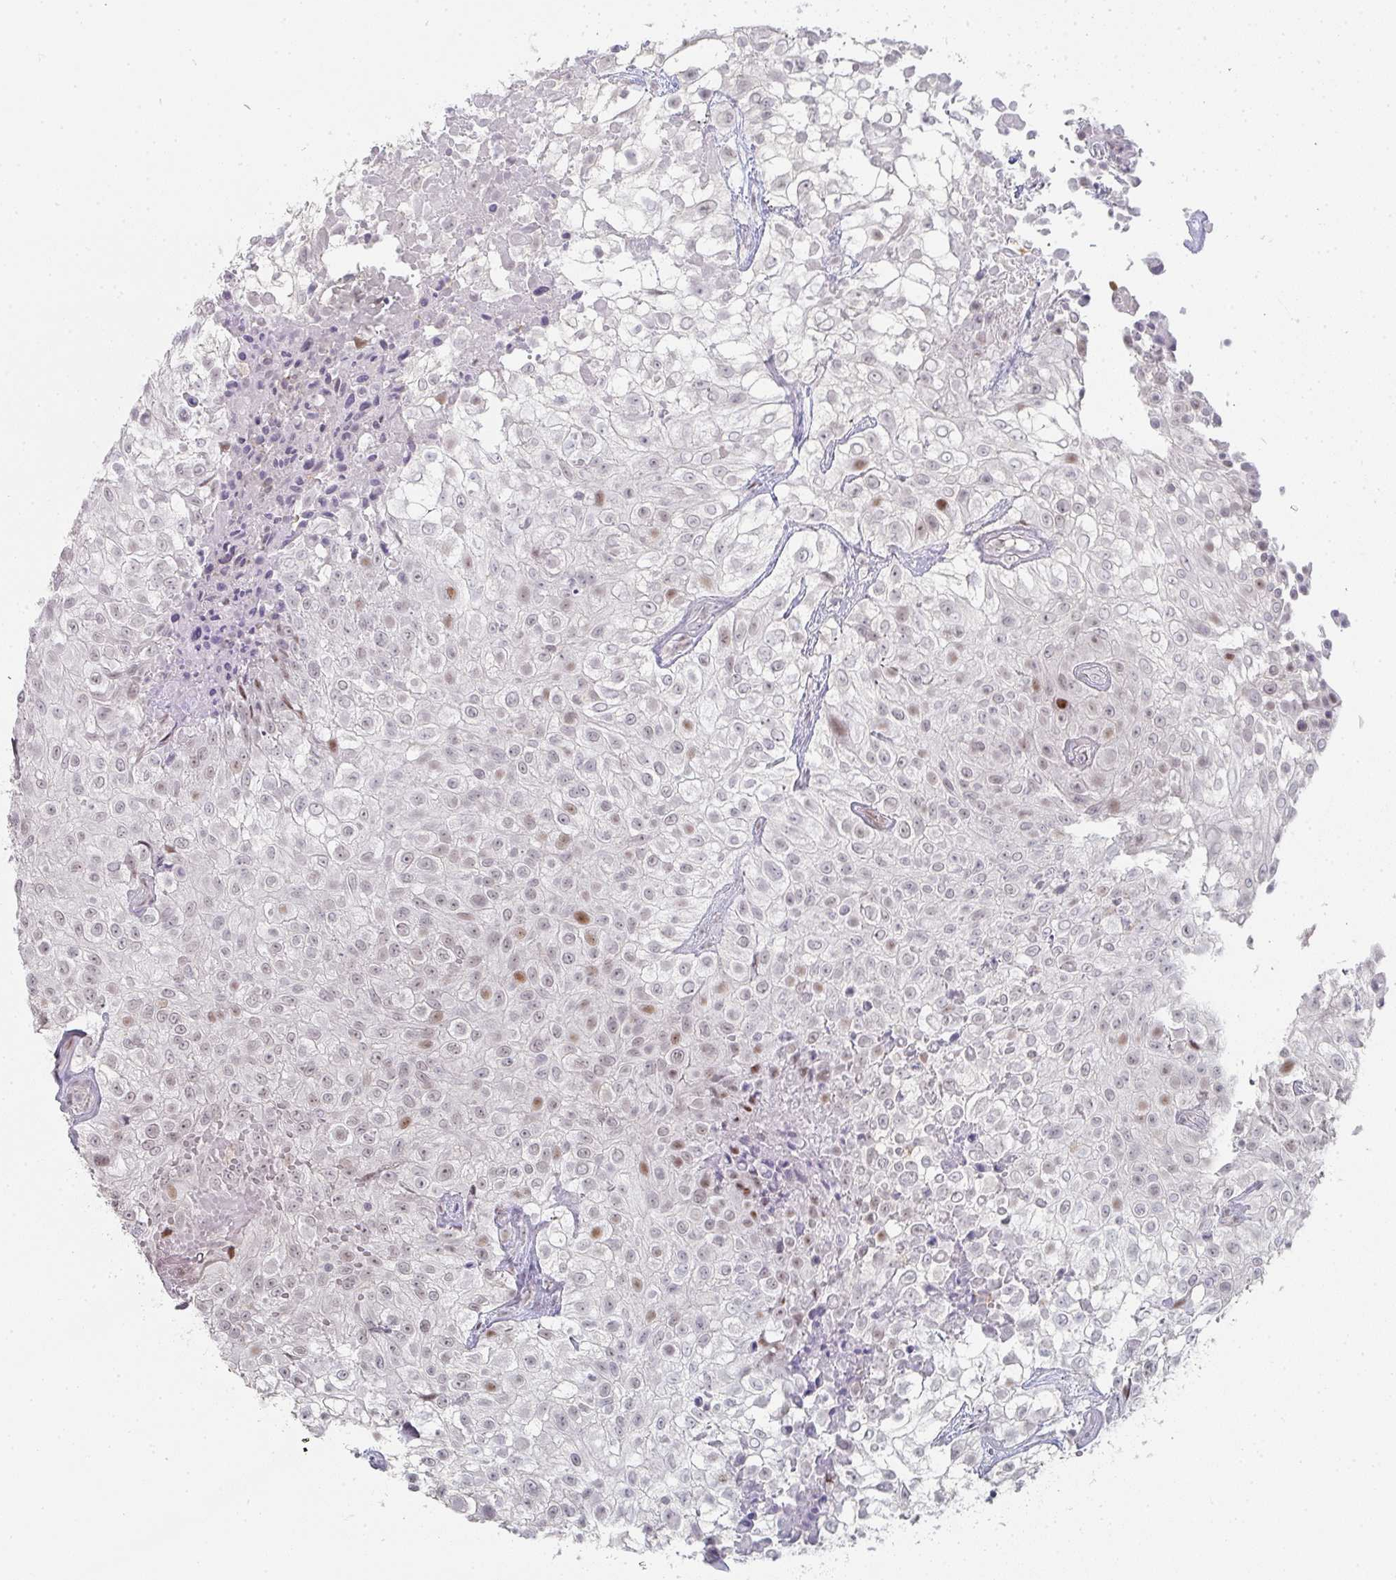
{"staining": {"intensity": "moderate", "quantity": "<25%", "location": "nuclear"}, "tissue": "urothelial cancer", "cell_type": "Tumor cells", "image_type": "cancer", "snomed": [{"axis": "morphology", "description": "Urothelial carcinoma, High grade"}, {"axis": "topography", "description": "Urinary bladder"}], "caption": "Moderate nuclear expression for a protein is appreciated in approximately <25% of tumor cells of high-grade urothelial carcinoma using immunohistochemistry (IHC).", "gene": "LIN54", "patient": {"sex": "male", "age": 56}}